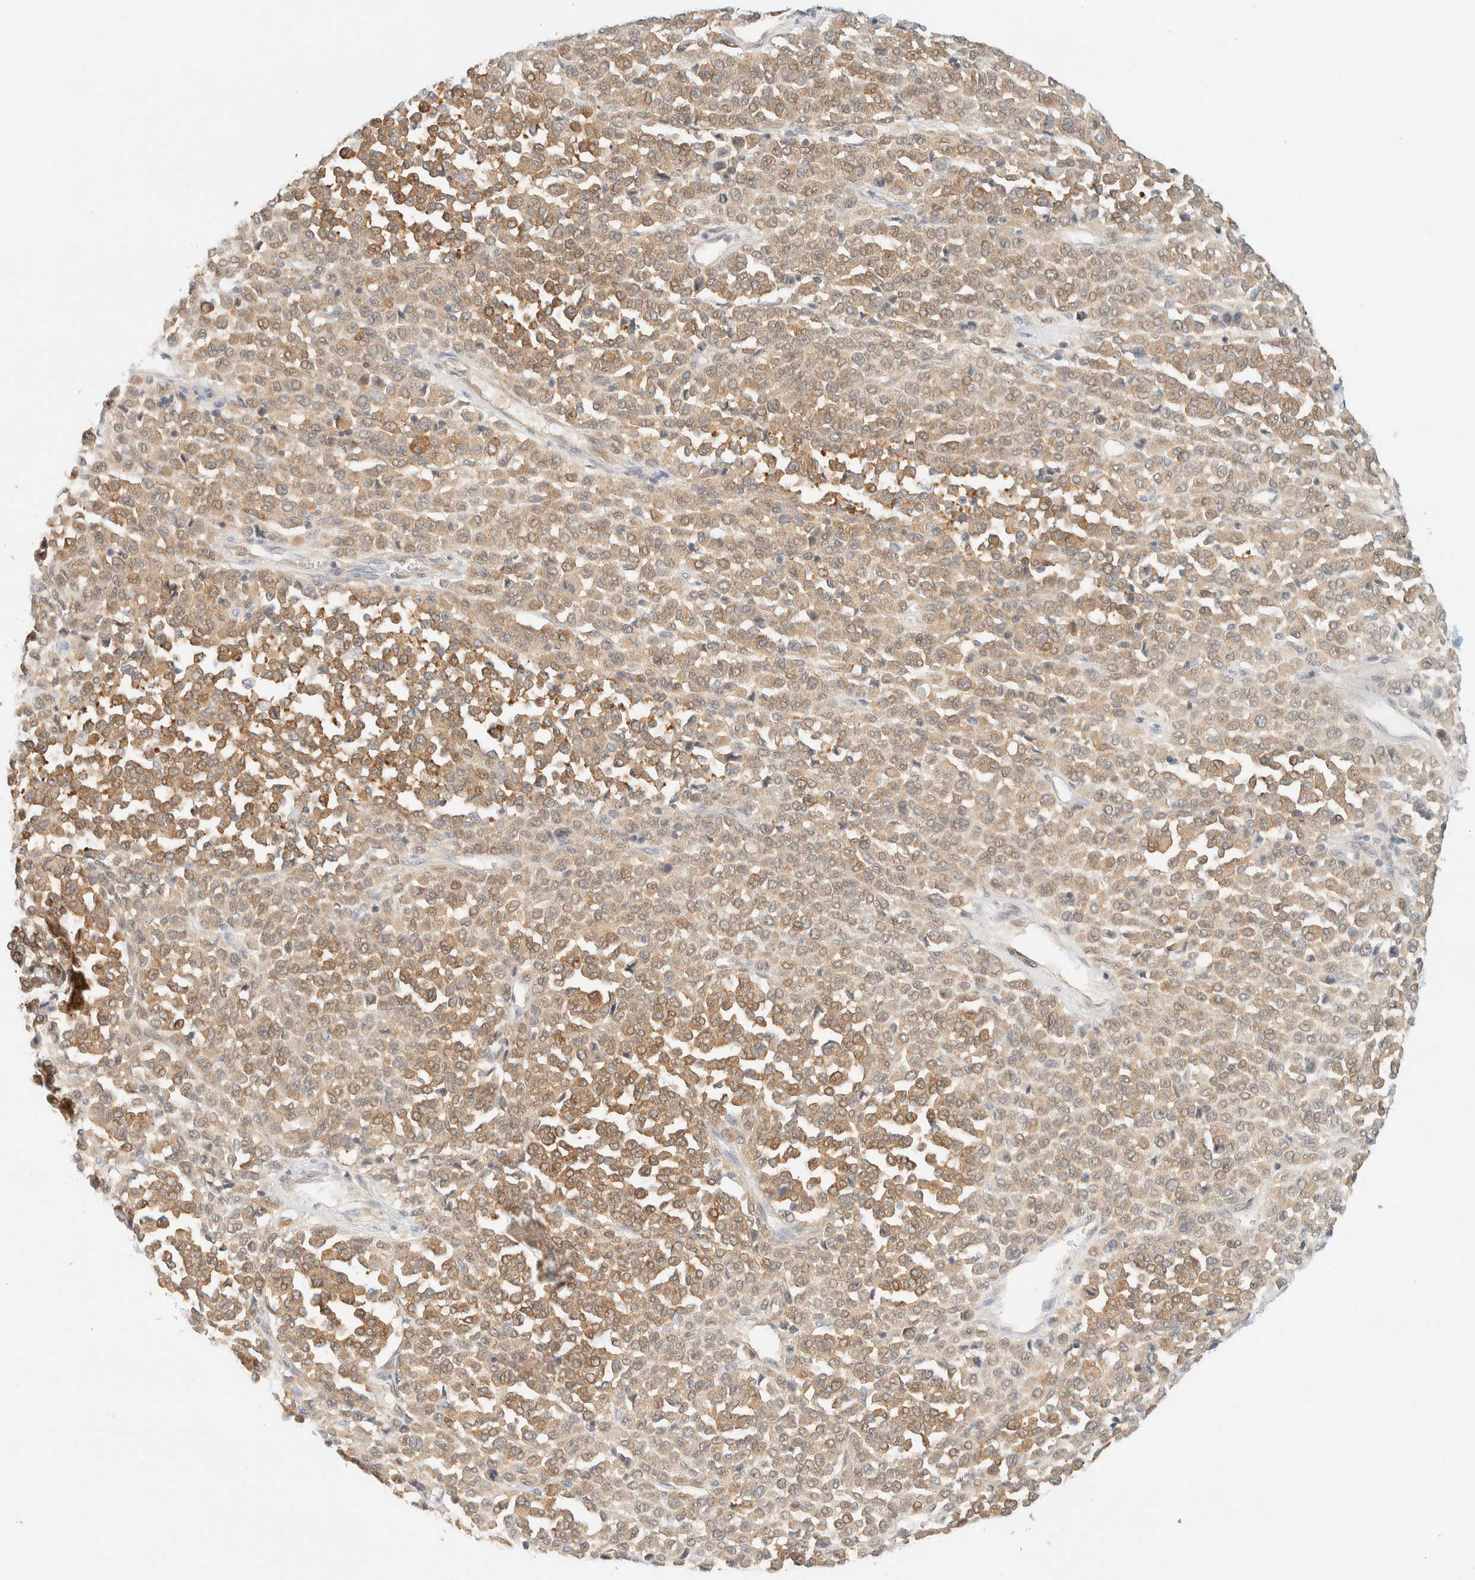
{"staining": {"intensity": "moderate", "quantity": ">75%", "location": "cytoplasmic/membranous"}, "tissue": "melanoma", "cell_type": "Tumor cells", "image_type": "cancer", "snomed": [{"axis": "morphology", "description": "Malignant melanoma, Metastatic site"}, {"axis": "topography", "description": "Pancreas"}], "caption": "Malignant melanoma (metastatic site) was stained to show a protein in brown. There is medium levels of moderate cytoplasmic/membranous expression in about >75% of tumor cells.", "gene": "PCYT2", "patient": {"sex": "female", "age": 30}}